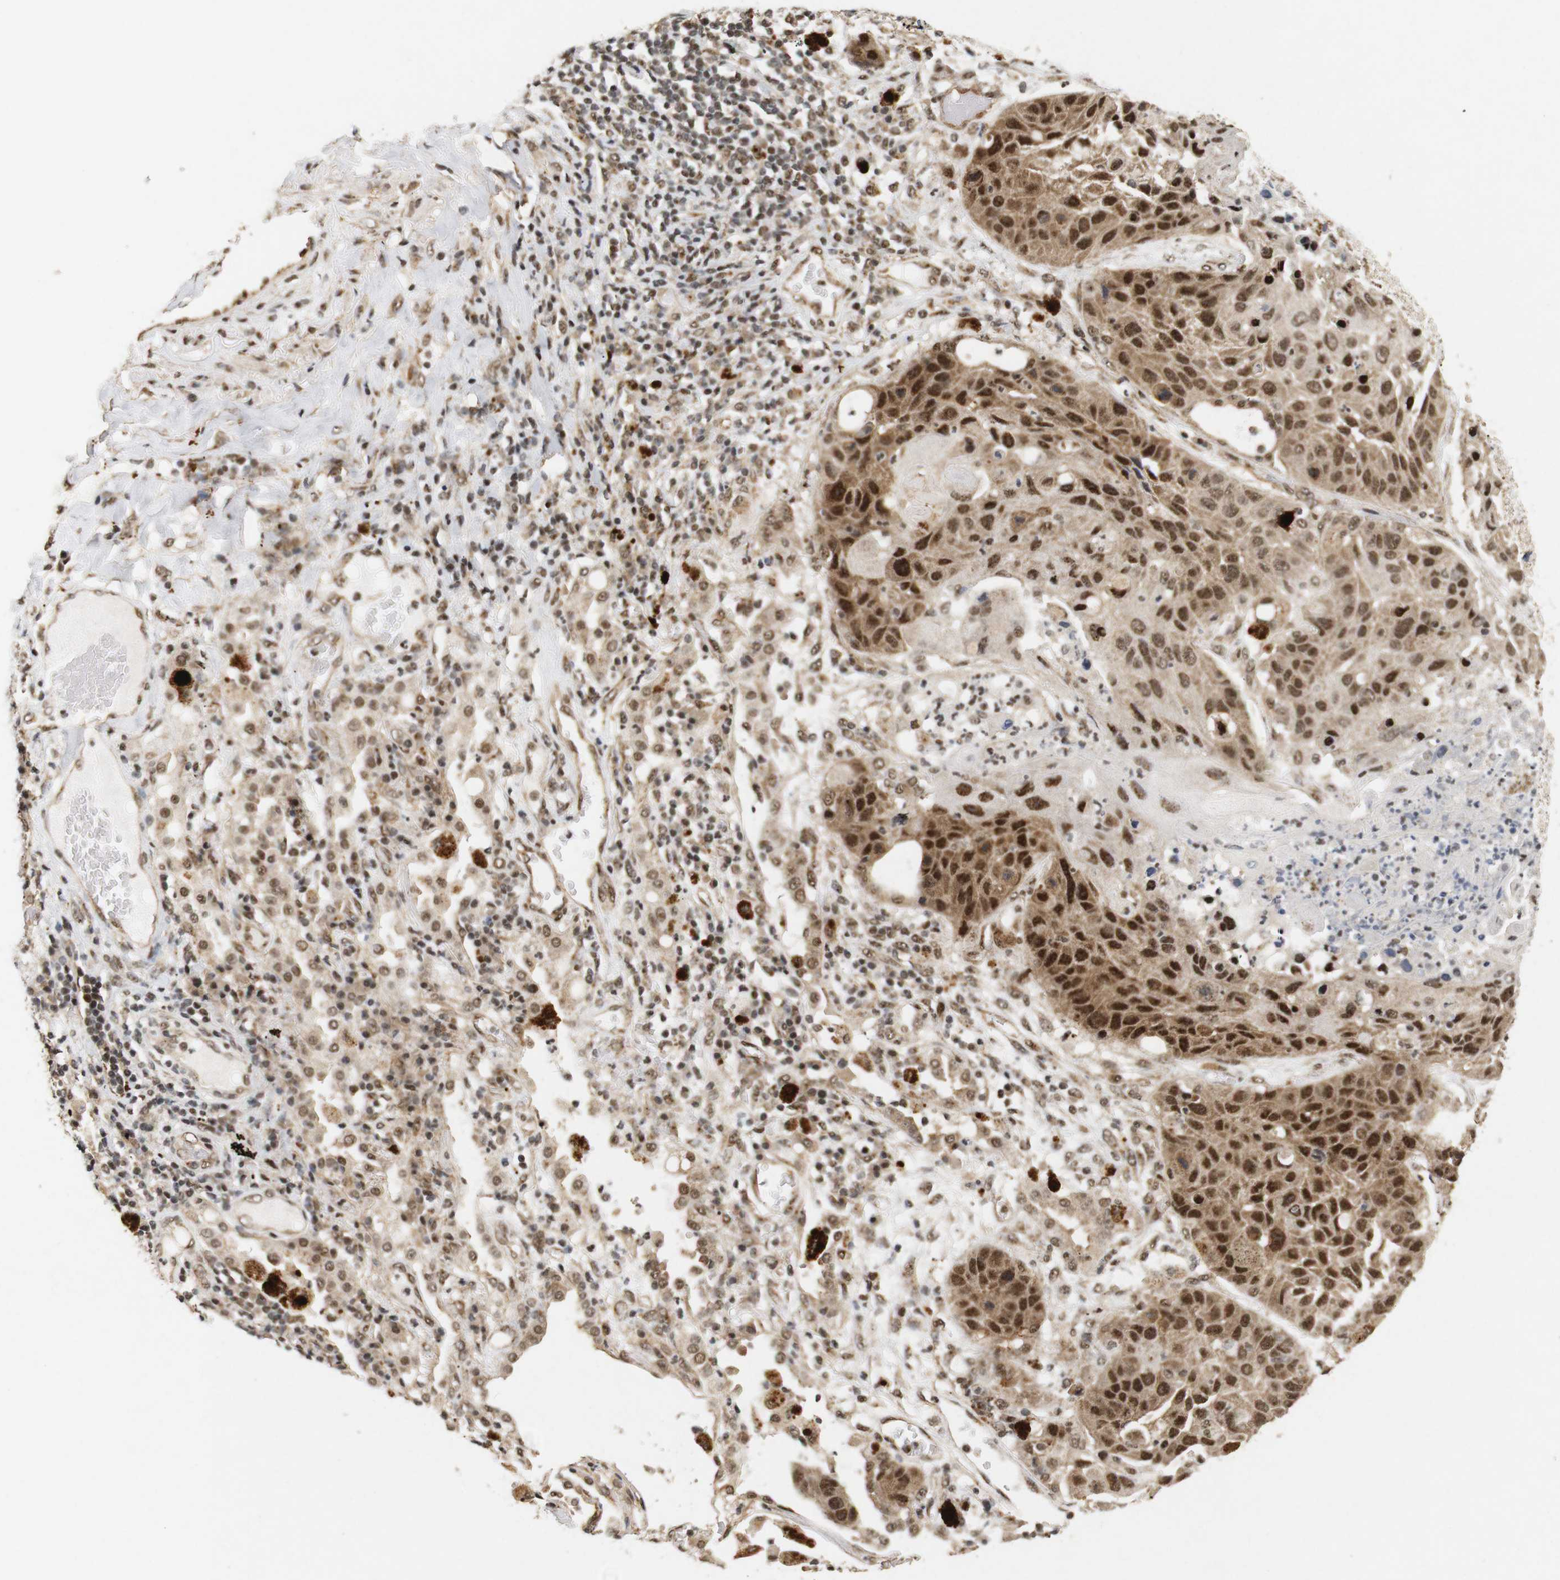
{"staining": {"intensity": "moderate", "quantity": ">75%", "location": "cytoplasmic/membranous,nuclear"}, "tissue": "lung cancer", "cell_type": "Tumor cells", "image_type": "cancer", "snomed": [{"axis": "morphology", "description": "Squamous cell carcinoma, NOS"}, {"axis": "topography", "description": "Lung"}], "caption": "Immunohistochemistry (IHC) photomicrograph of neoplastic tissue: lung squamous cell carcinoma stained using IHC shows medium levels of moderate protein expression localized specifically in the cytoplasmic/membranous and nuclear of tumor cells, appearing as a cytoplasmic/membranous and nuclear brown color.", "gene": "PYM1", "patient": {"sex": "male", "age": 57}}